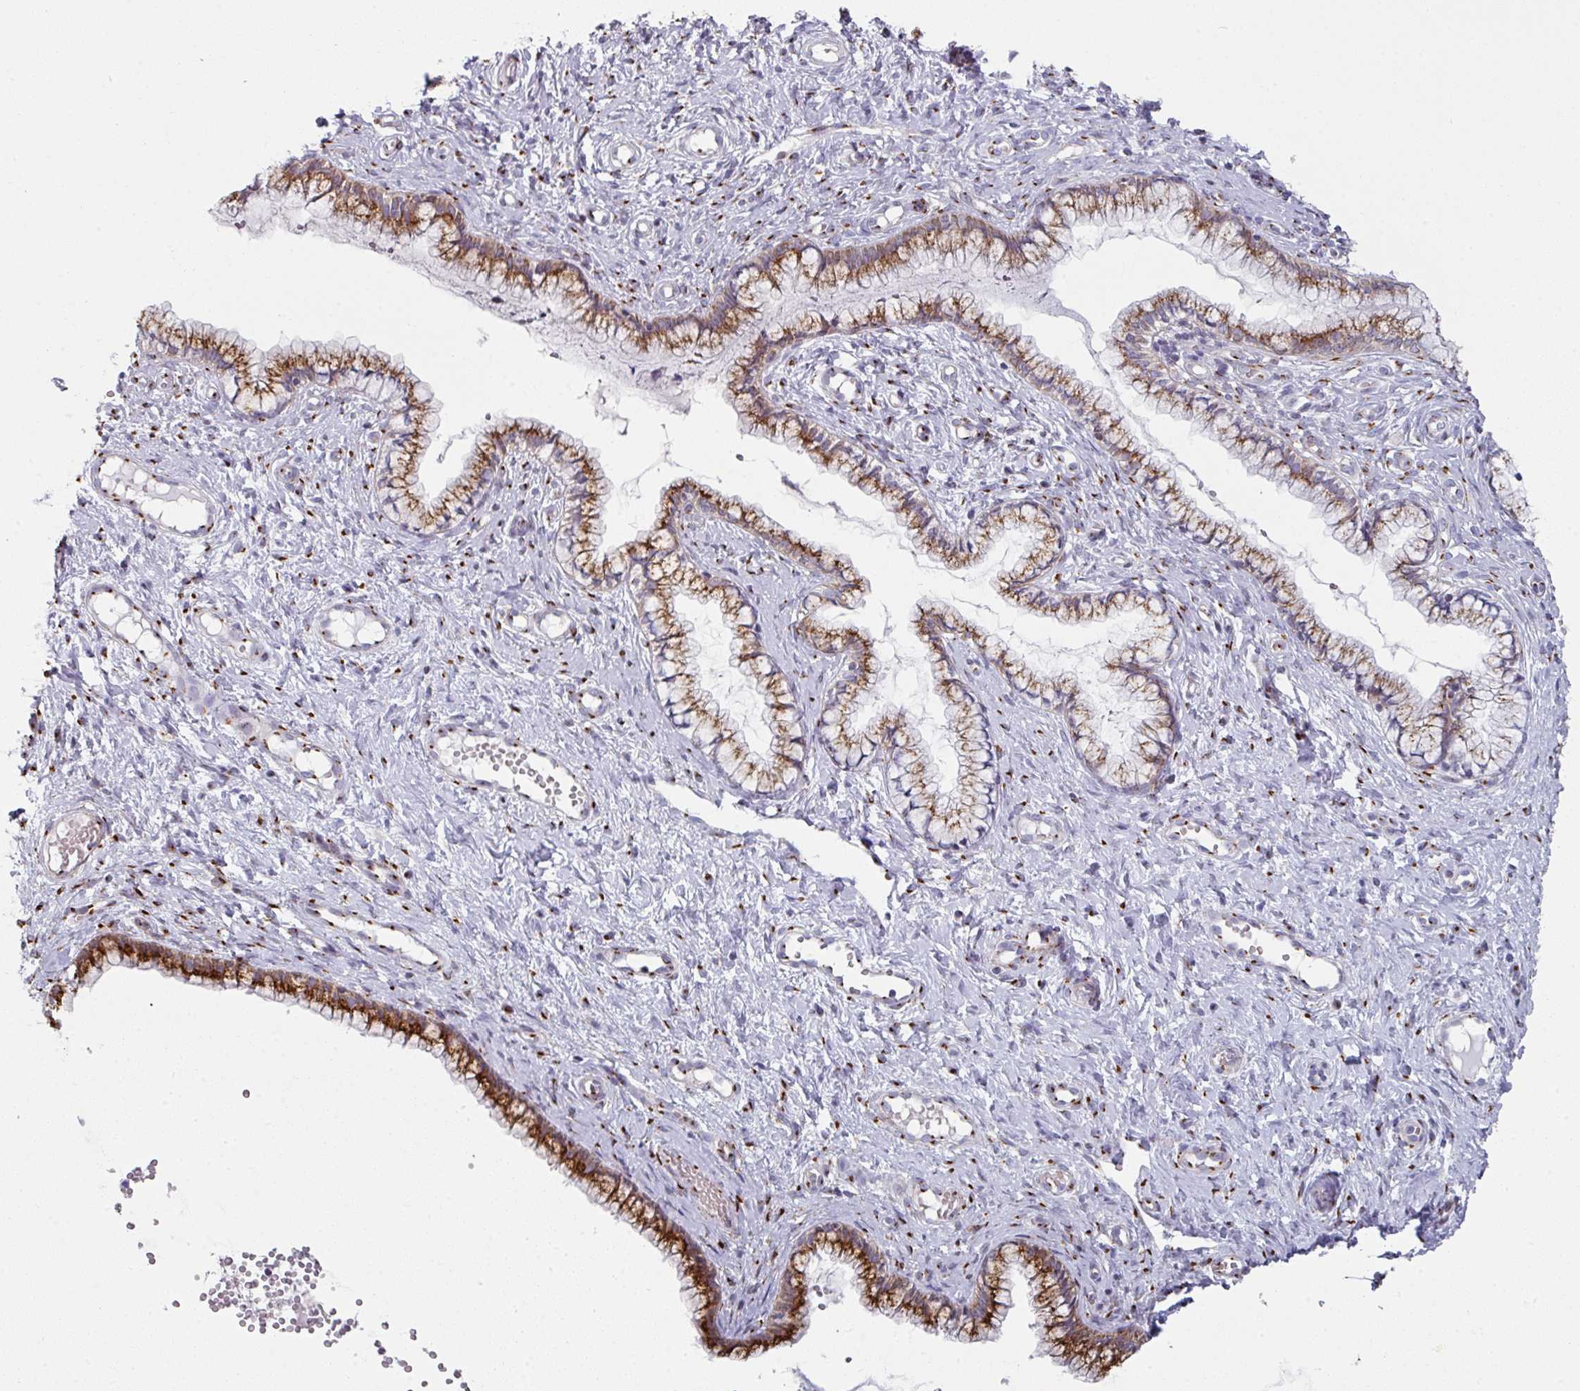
{"staining": {"intensity": "strong", "quantity": ">75%", "location": "cytoplasmic/membranous"}, "tissue": "cervix", "cell_type": "Glandular cells", "image_type": "normal", "snomed": [{"axis": "morphology", "description": "Normal tissue, NOS"}, {"axis": "topography", "description": "Cervix"}], "caption": "Normal cervix reveals strong cytoplasmic/membranous positivity in approximately >75% of glandular cells The staining was performed using DAB to visualize the protein expression in brown, while the nuclei were stained in blue with hematoxylin (Magnification: 20x)..", "gene": "CCDC85B", "patient": {"sex": "female", "age": 36}}